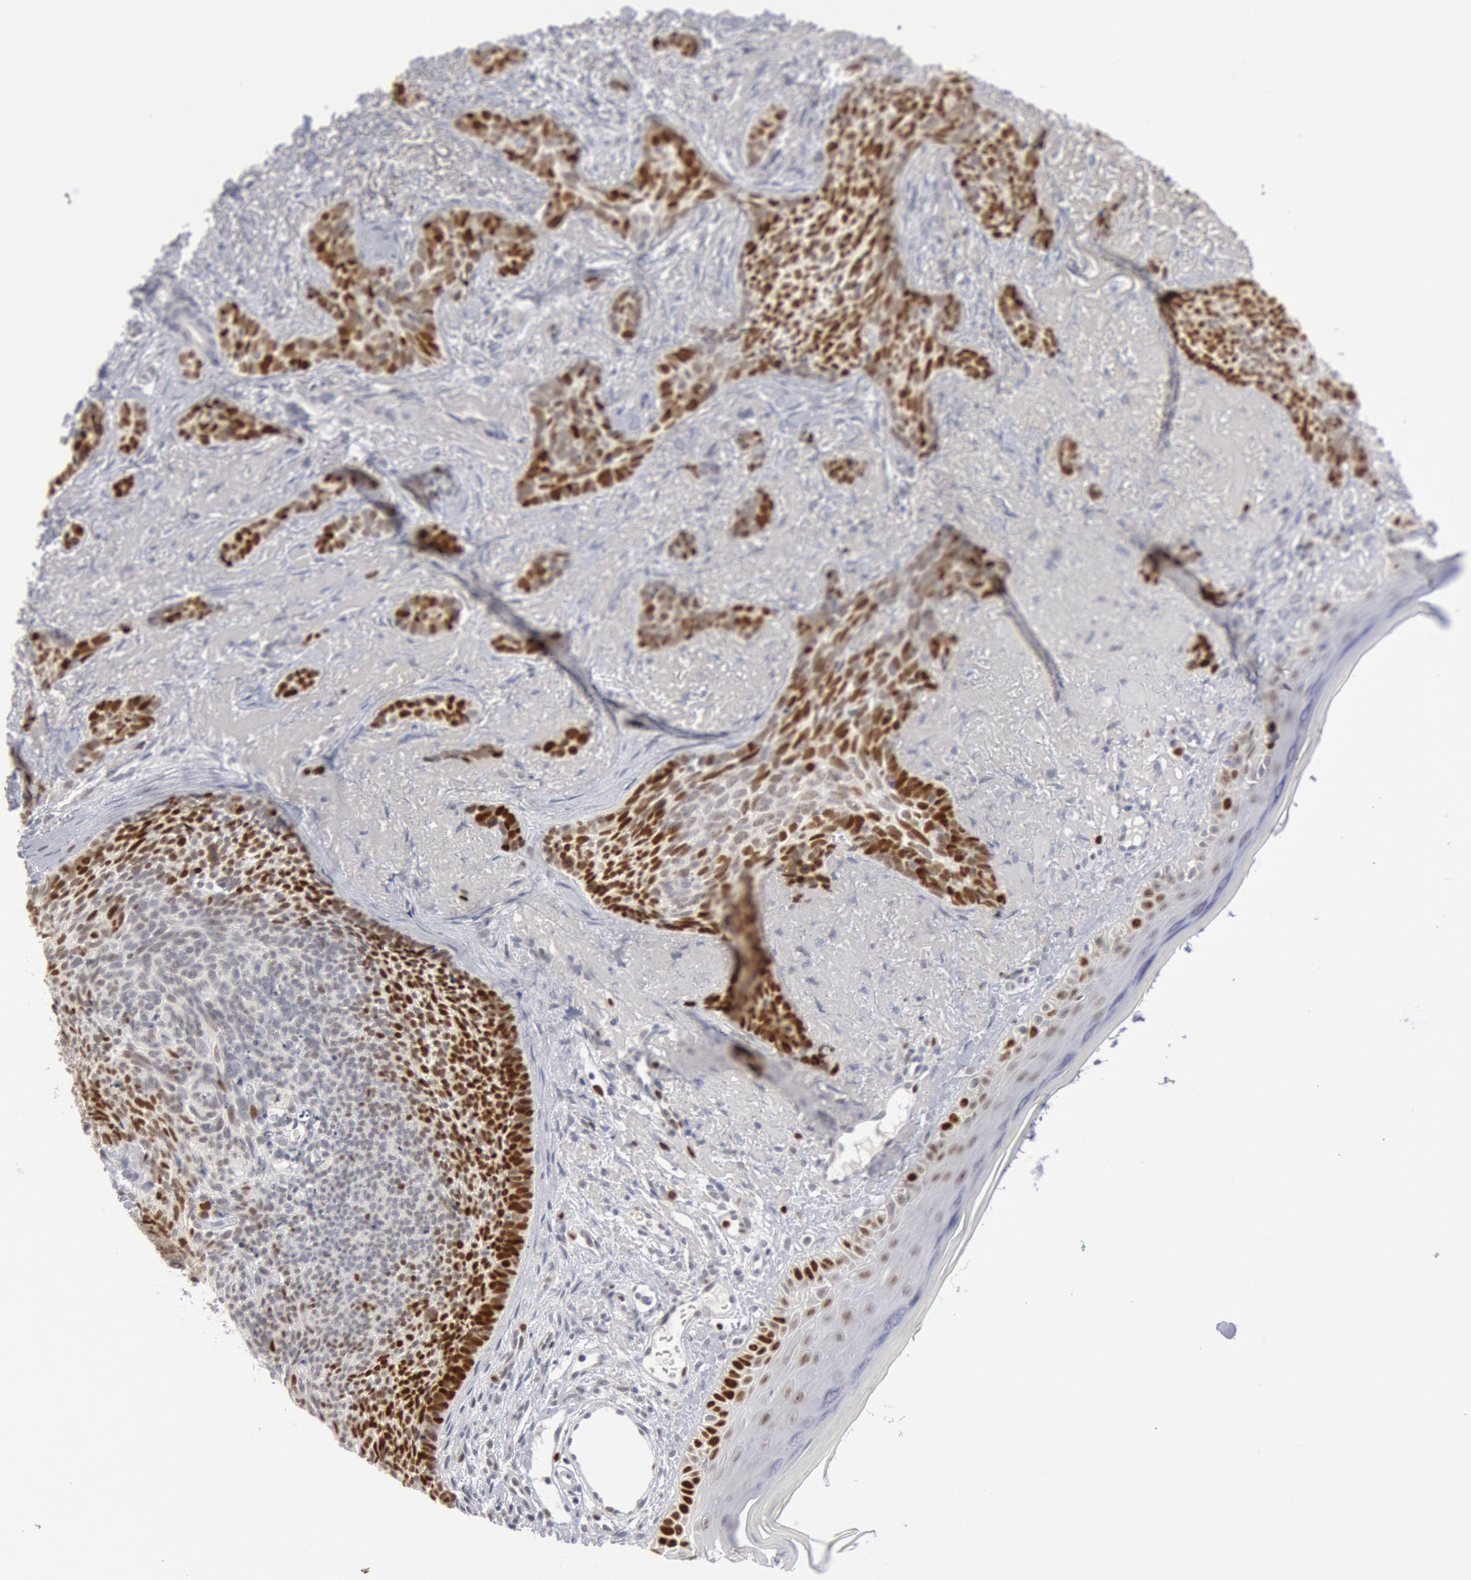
{"staining": {"intensity": "strong", "quantity": "25%-75%", "location": "nuclear"}, "tissue": "skin cancer", "cell_type": "Tumor cells", "image_type": "cancer", "snomed": [{"axis": "morphology", "description": "Basal cell carcinoma"}, {"axis": "topography", "description": "Skin"}], "caption": "Skin cancer stained with DAB (3,3'-diaminobenzidine) IHC shows high levels of strong nuclear staining in about 25%-75% of tumor cells. (DAB (3,3'-diaminobenzidine) IHC, brown staining for protein, blue staining for nuclei).", "gene": "WDHD1", "patient": {"sex": "female", "age": 81}}